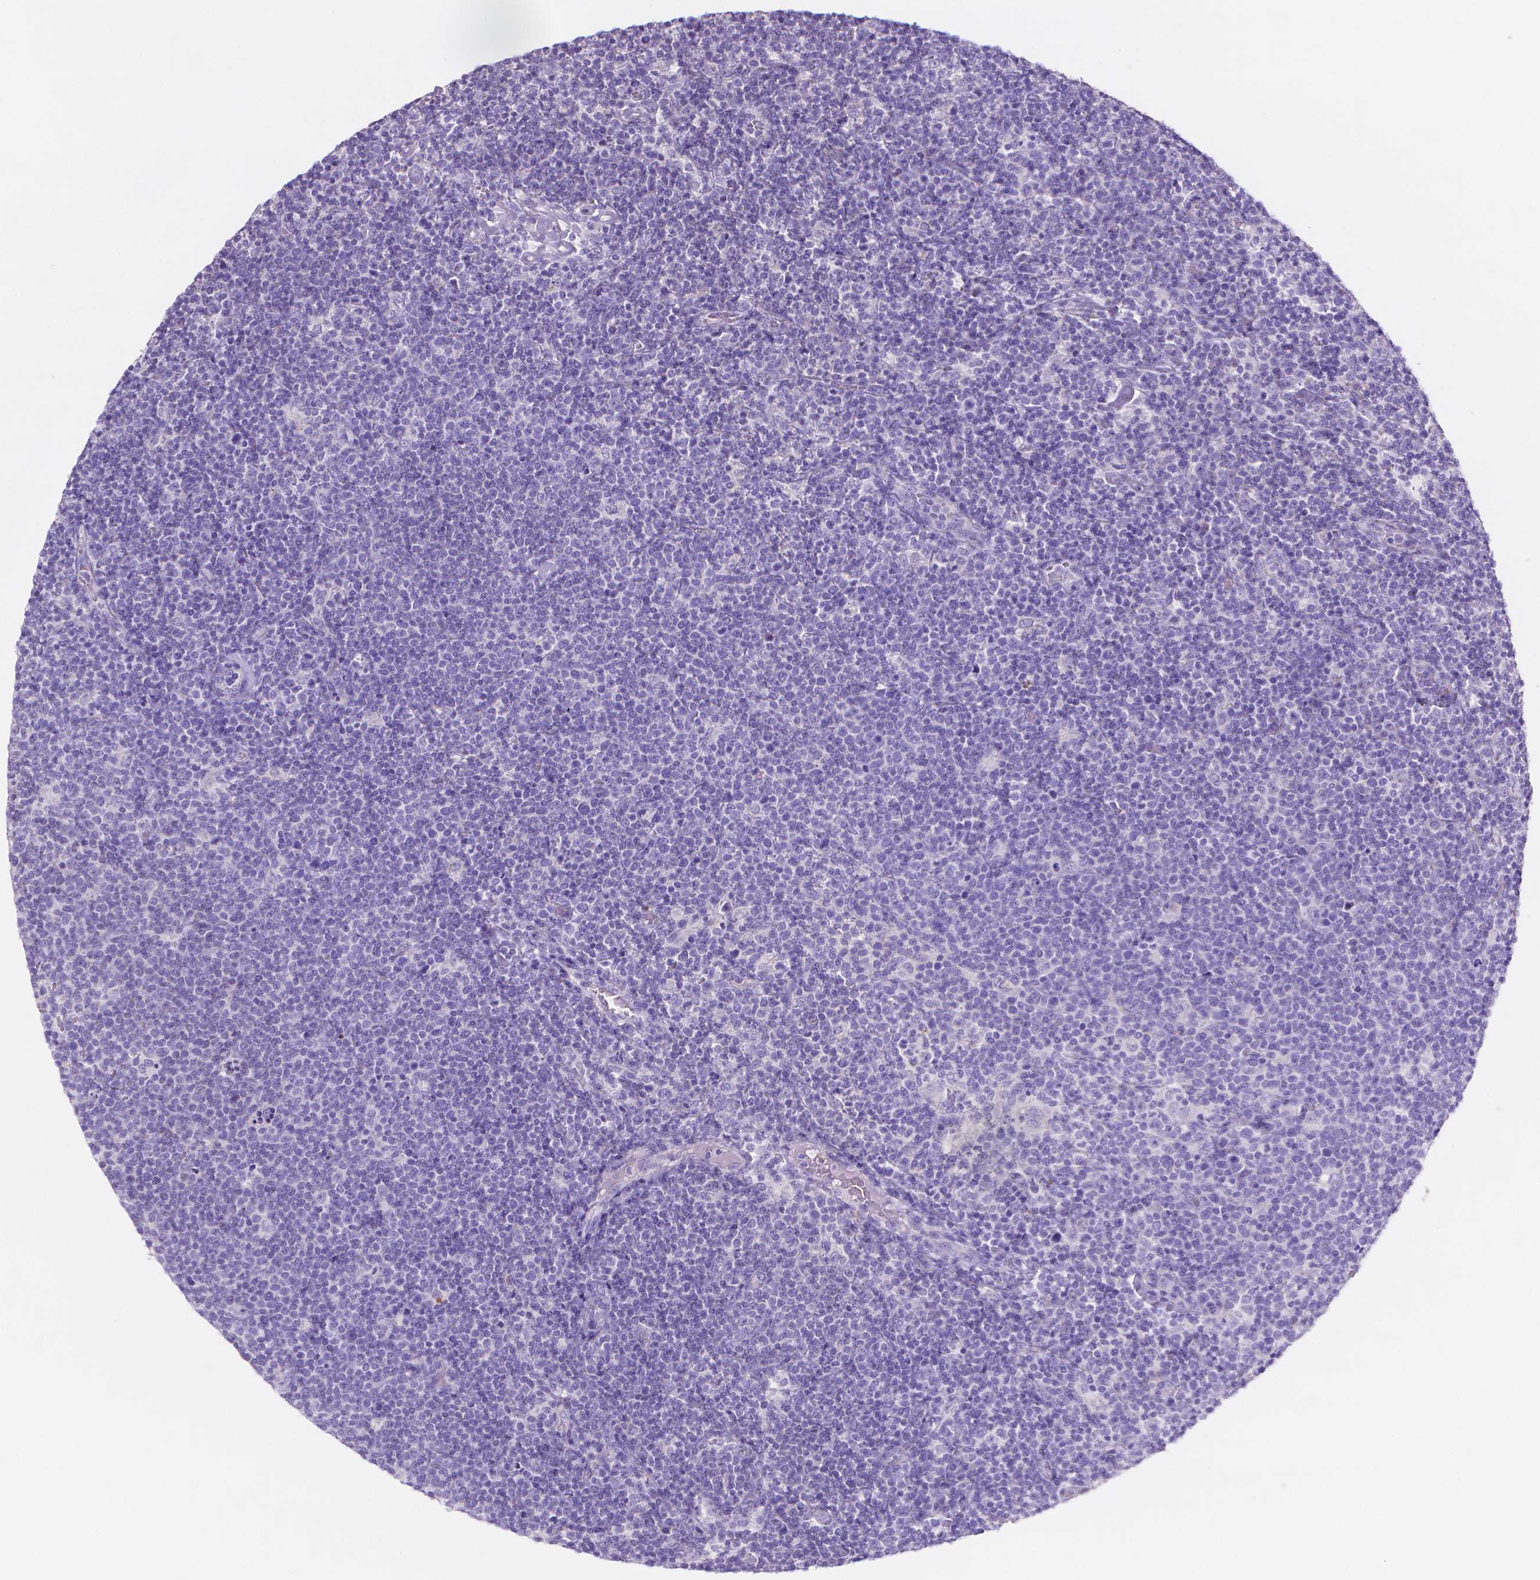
{"staining": {"intensity": "negative", "quantity": "none", "location": "none"}, "tissue": "lymphoma", "cell_type": "Tumor cells", "image_type": "cancer", "snomed": [{"axis": "morphology", "description": "Malignant lymphoma, non-Hodgkin's type, High grade"}, {"axis": "topography", "description": "Lymph node"}], "caption": "Human lymphoma stained for a protein using immunohistochemistry exhibits no positivity in tumor cells.", "gene": "MMP11", "patient": {"sex": "male", "age": 61}}